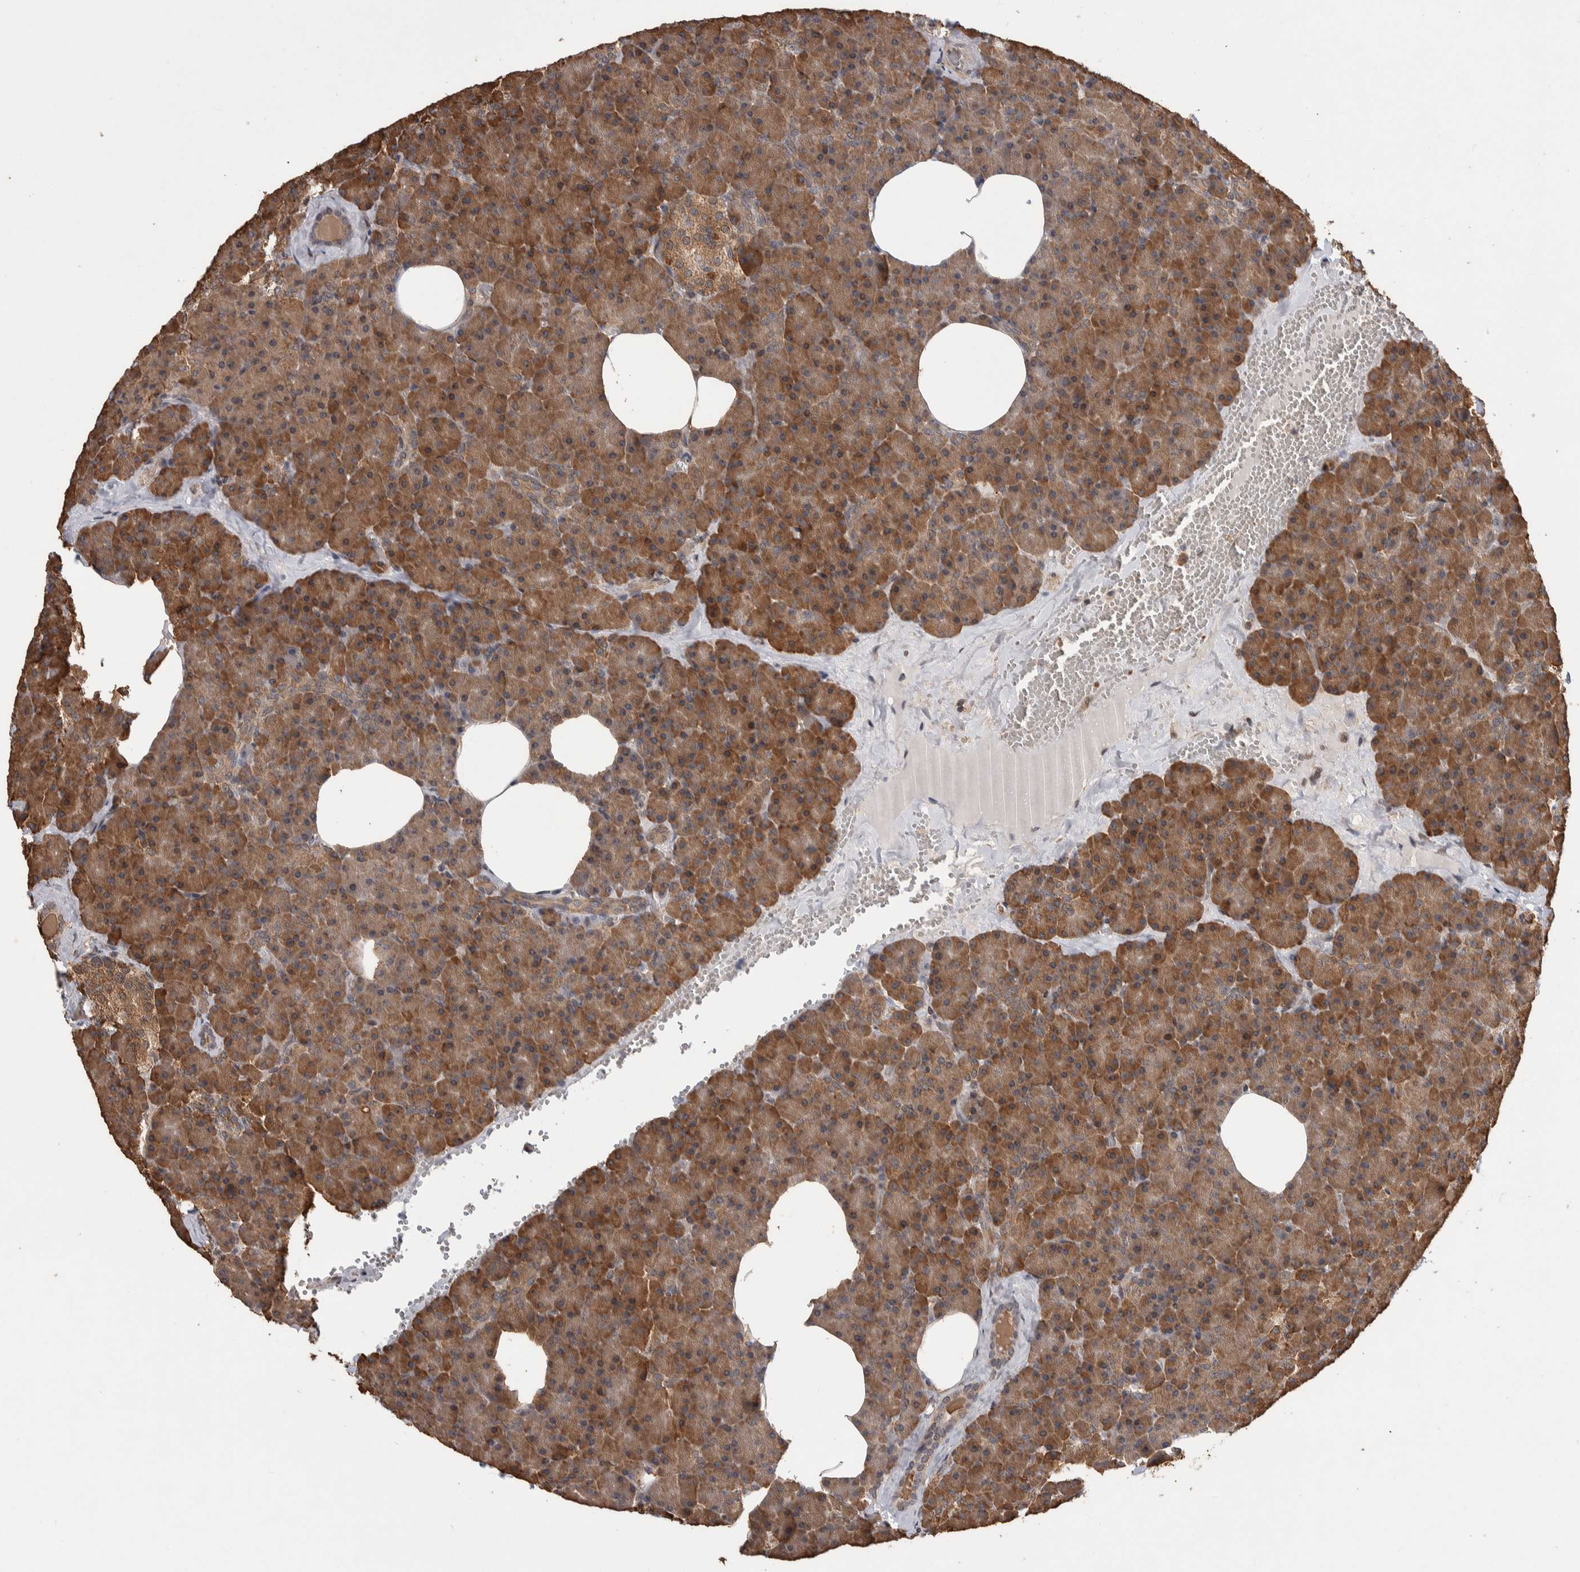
{"staining": {"intensity": "moderate", "quantity": ">75%", "location": "cytoplasmic/membranous"}, "tissue": "pancreas", "cell_type": "Exocrine glandular cells", "image_type": "normal", "snomed": [{"axis": "morphology", "description": "Normal tissue, NOS"}, {"axis": "morphology", "description": "Carcinoid, malignant, NOS"}, {"axis": "topography", "description": "Pancreas"}], "caption": "An image of human pancreas stained for a protein exhibits moderate cytoplasmic/membranous brown staining in exocrine glandular cells. (Stains: DAB (3,3'-diaminobenzidine) in brown, nuclei in blue, Microscopy: brightfield microscopy at high magnification).", "gene": "DVL2", "patient": {"sex": "female", "age": 35}}